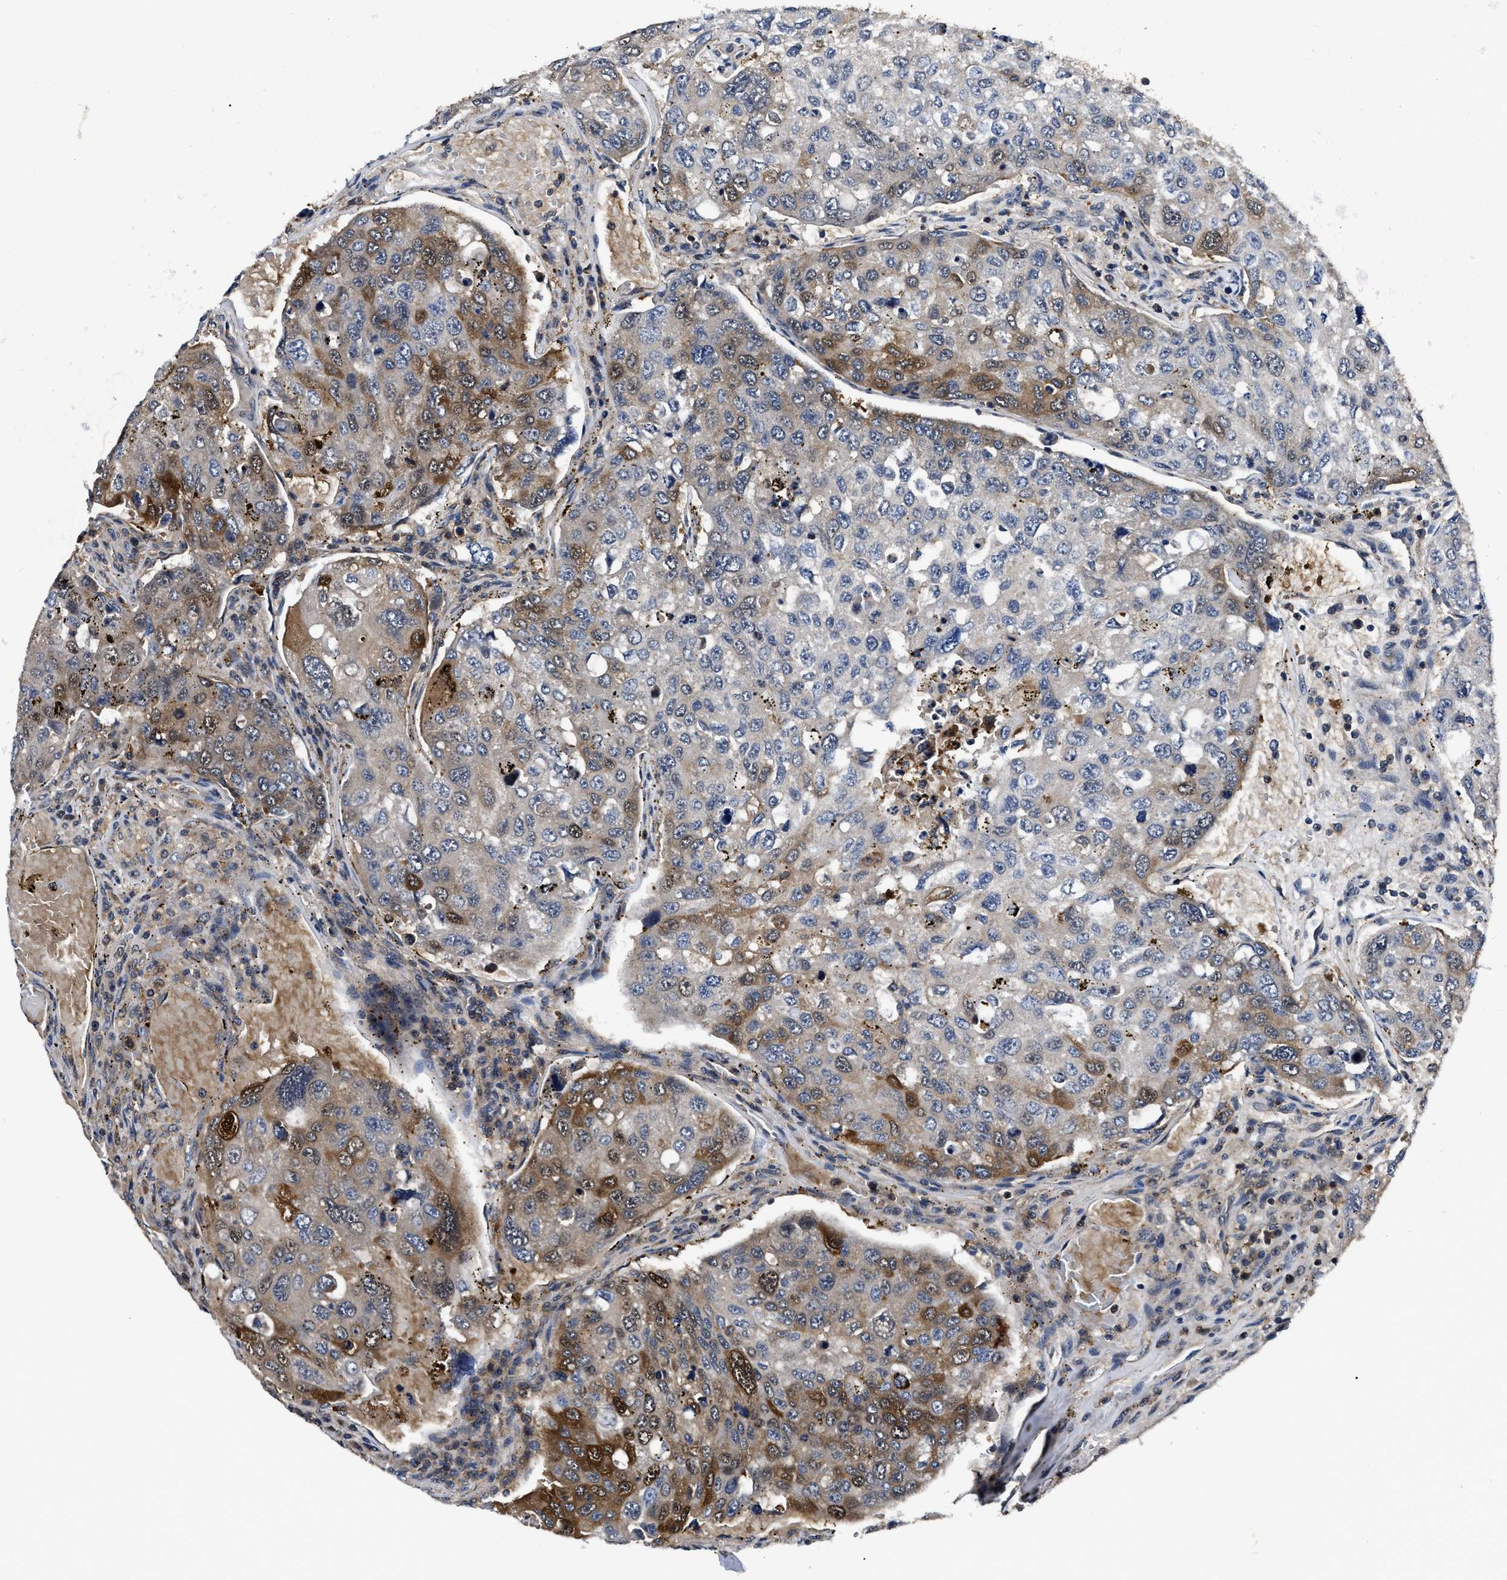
{"staining": {"intensity": "strong", "quantity": "25%-75%", "location": "cytoplasmic/membranous,nuclear"}, "tissue": "urothelial cancer", "cell_type": "Tumor cells", "image_type": "cancer", "snomed": [{"axis": "morphology", "description": "Urothelial carcinoma, High grade"}, {"axis": "topography", "description": "Lymph node"}, {"axis": "topography", "description": "Urinary bladder"}], "caption": "Immunohistochemical staining of human urothelial cancer exhibits high levels of strong cytoplasmic/membranous and nuclear positivity in approximately 25%-75% of tumor cells.", "gene": "GET4", "patient": {"sex": "male", "age": 51}}